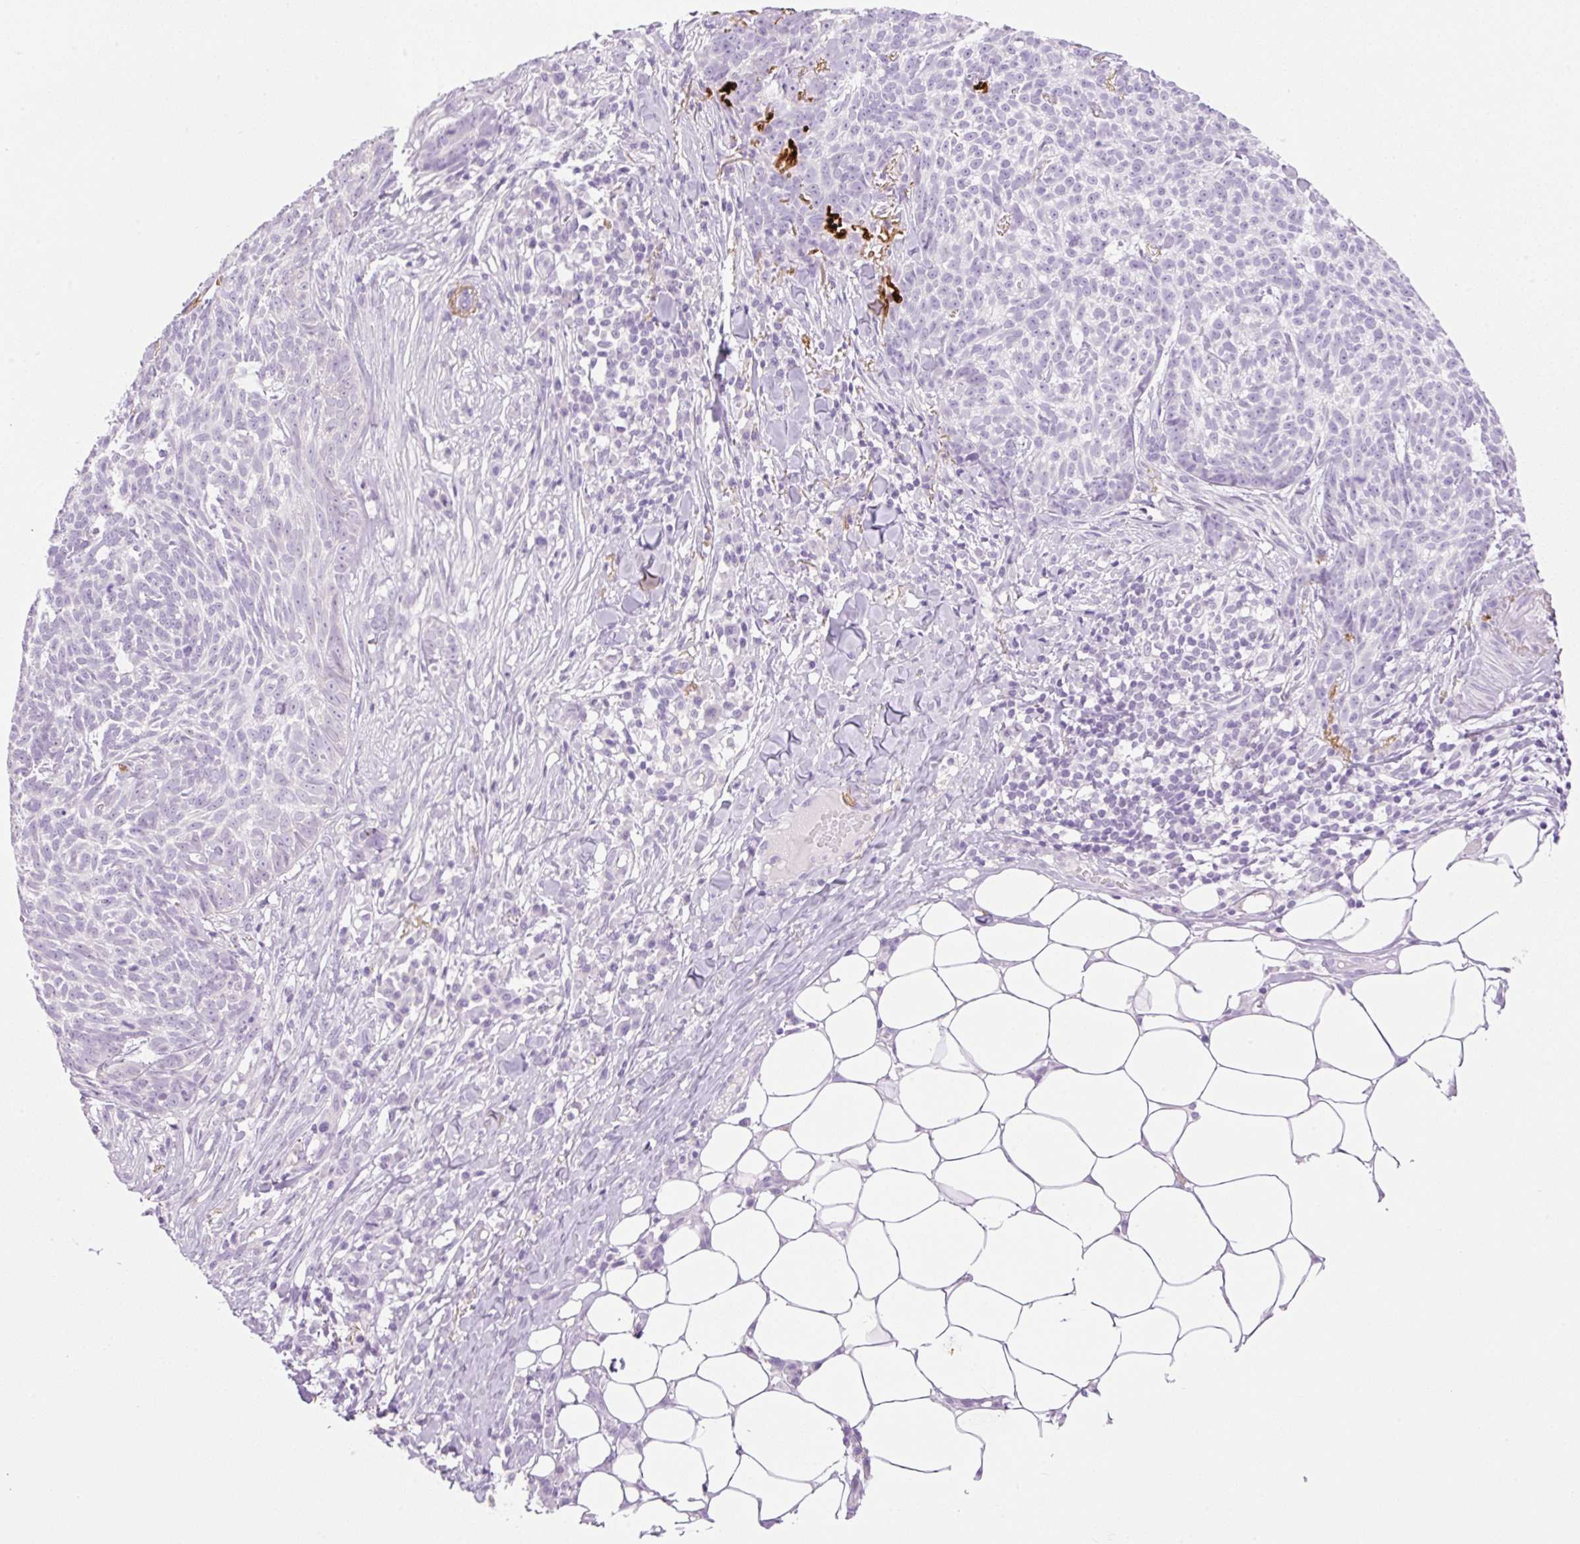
{"staining": {"intensity": "negative", "quantity": "none", "location": "none"}, "tissue": "skin cancer", "cell_type": "Tumor cells", "image_type": "cancer", "snomed": [{"axis": "morphology", "description": "Basal cell carcinoma"}, {"axis": "topography", "description": "Skin"}], "caption": "The micrograph shows no staining of tumor cells in skin basal cell carcinoma.", "gene": "SP140L", "patient": {"sex": "female", "age": 93}}